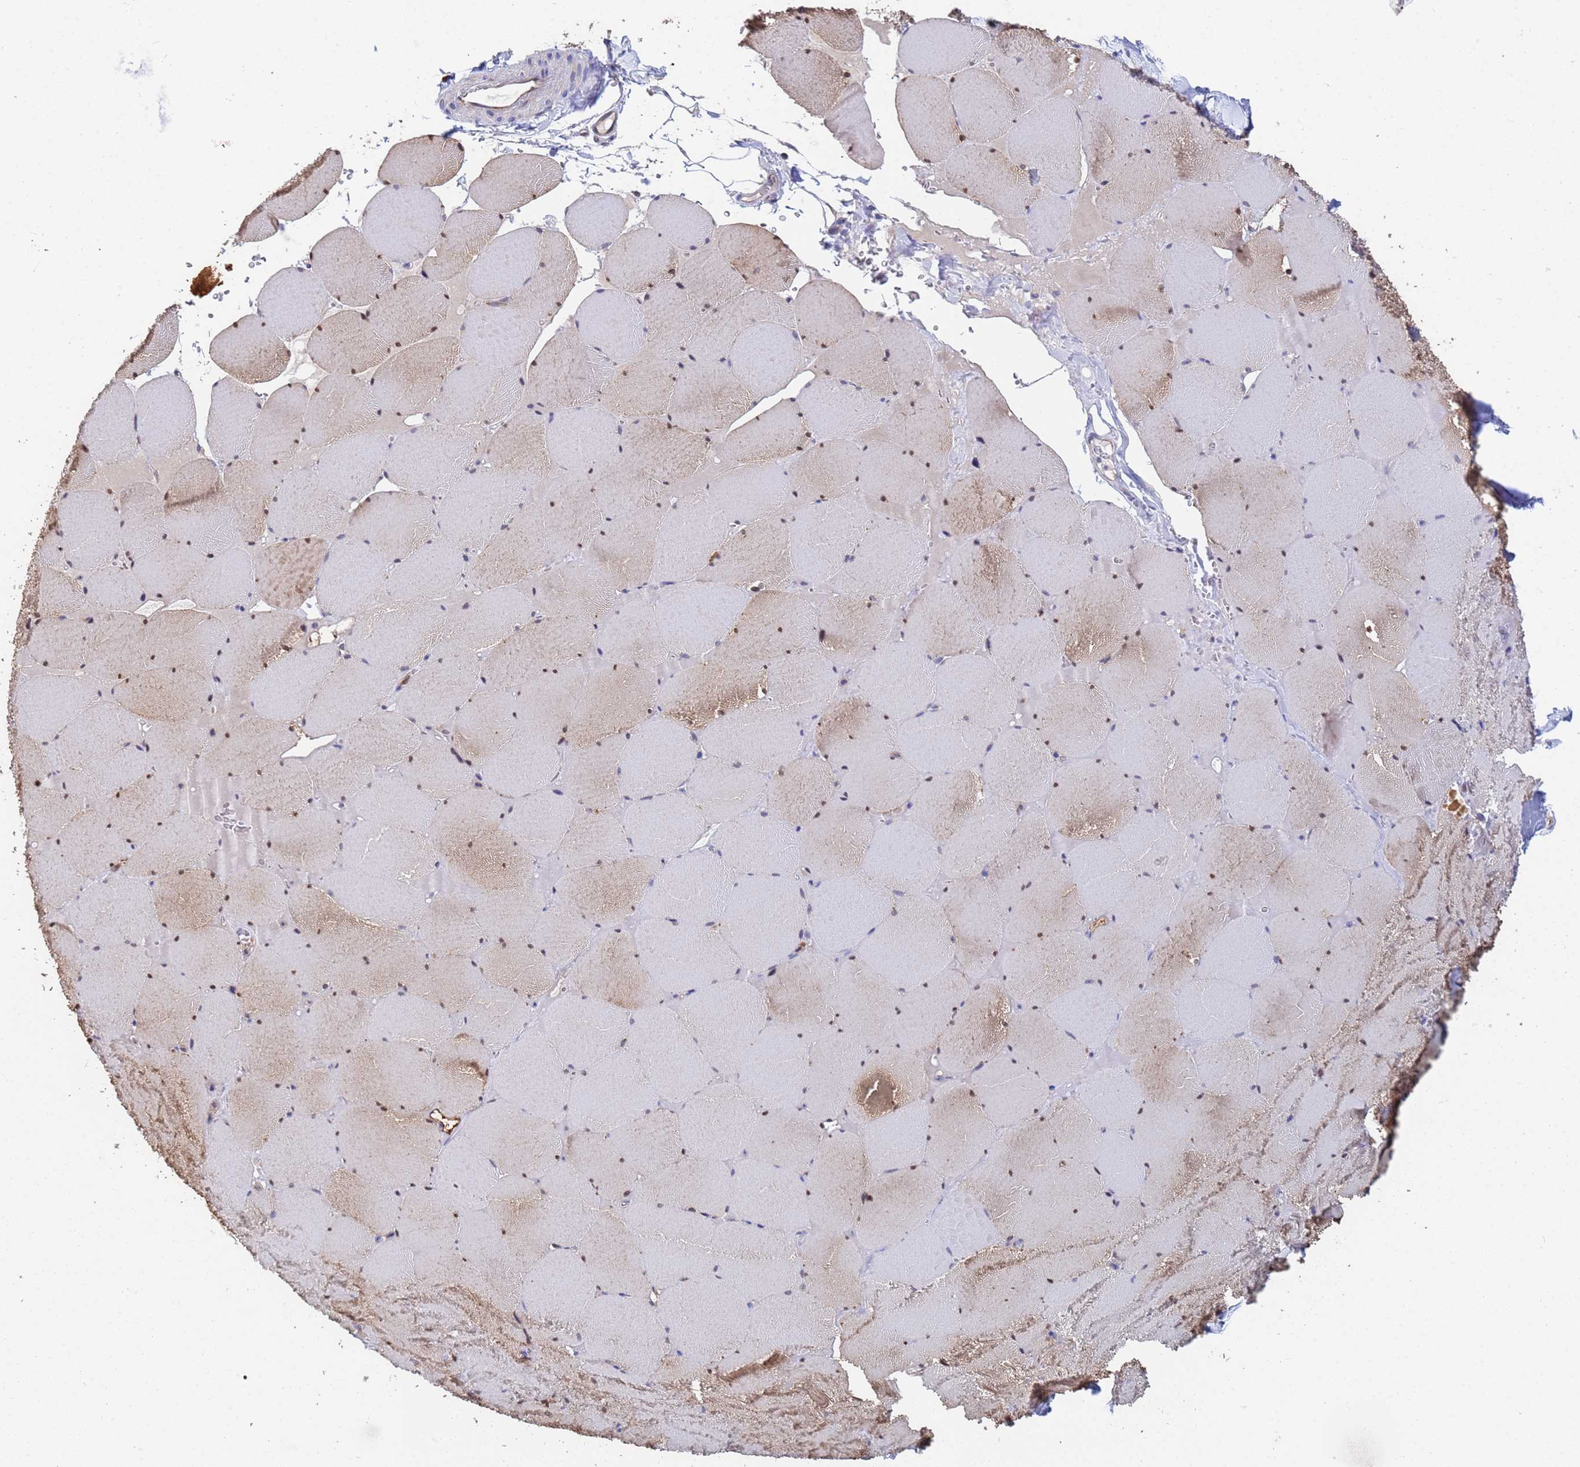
{"staining": {"intensity": "weak", "quantity": "25%-75%", "location": "cytoplasmic/membranous,nuclear"}, "tissue": "skeletal muscle", "cell_type": "Myocytes", "image_type": "normal", "snomed": [{"axis": "morphology", "description": "Normal tissue, NOS"}, {"axis": "topography", "description": "Skeletal muscle"}, {"axis": "topography", "description": "Head-Neck"}], "caption": "High-magnification brightfield microscopy of unremarkable skeletal muscle stained with DAB (brown) and counterstained with hematoxylin (blue). myocytes exhibit weak cytoplasmic/membranous,nuclear staining is appreciated in approximately25%-75% of cells.", "gene": "FAM25A", "patient": {"sex": "male", "age": 66}}